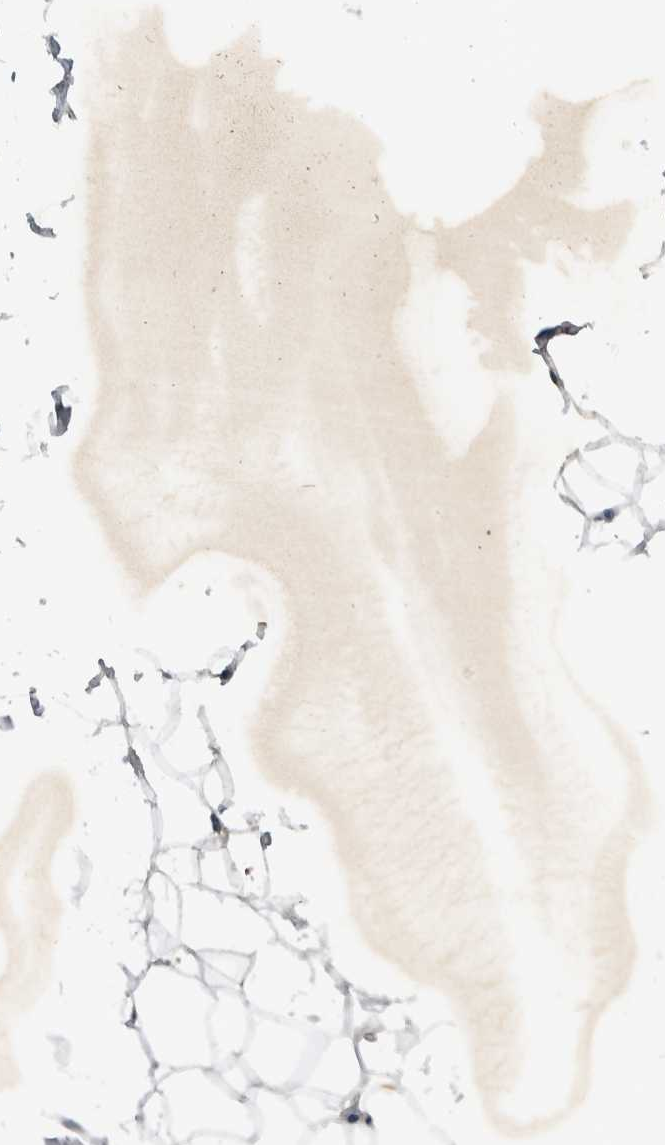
{"staining": {"intensity": "negative", "quantity": "none", "location": "none"}, "tissue": "adipose tissue", "cell_type": "Adipocytes", "image_type": "normal", "snomed": [{"axis": "morphology", "description": "Normal tissue, NOS"}, {"axis": "topography", "description": "Breast"}, {"axis": "topography", "description": "Soft tissue"}], "caption": "Immunohistochemistry (IHC) photomicrograph of benign adipose tissue stained for a protein (brown), which shows no staining in adipocytes. Brightfield microscopy of IHC stained with DAB (3,3'-diaminobenzidine) (brown) and hematoxylin (blue), captured at high magnification.", "gene": "LBHD1", "patient": {"sex": "female", "age": 75}}